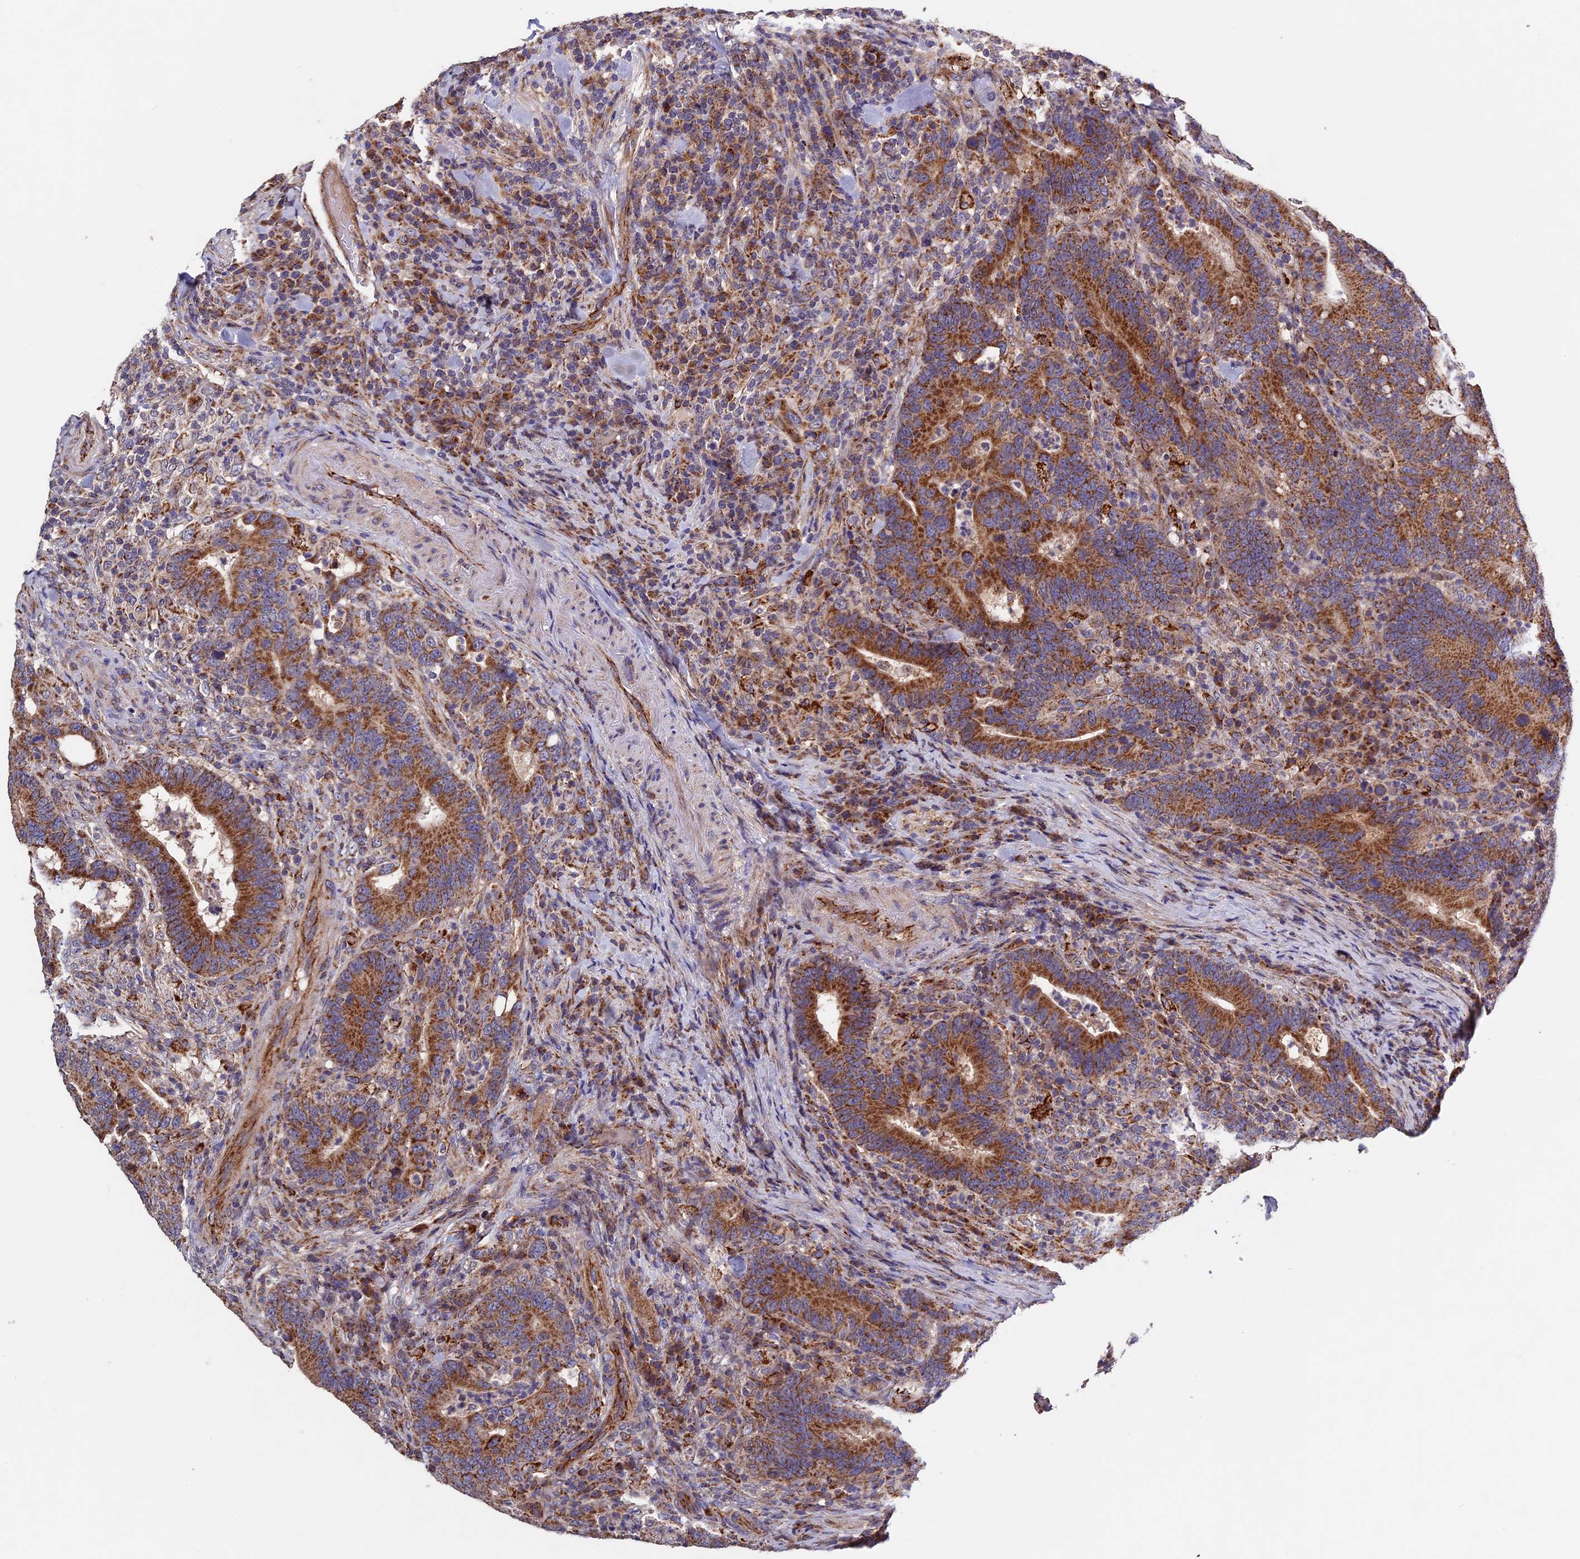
{"staining": {"intensity": "moderate", "quantity": ">75%", "location": "cytoplasmic/membranous"}, "tissue": "colorectal cancer", "cell_type": "Tumor cells", "image_type": "cancer", "snomed": [{"axis": "morphology", "description": "Adenocarcinoma, NOS"}, {"axis": "topography", "description": "Colon"}], "caption": "A brown stain highlights moderate cytoplasmic/membranous staining of a protein in colorectal cancer tumor cells. The protein is shown in brown color, while the nuclei are stained blue.", "gene": "RNF17", "patient": {"sex": "female", "age": 66}}